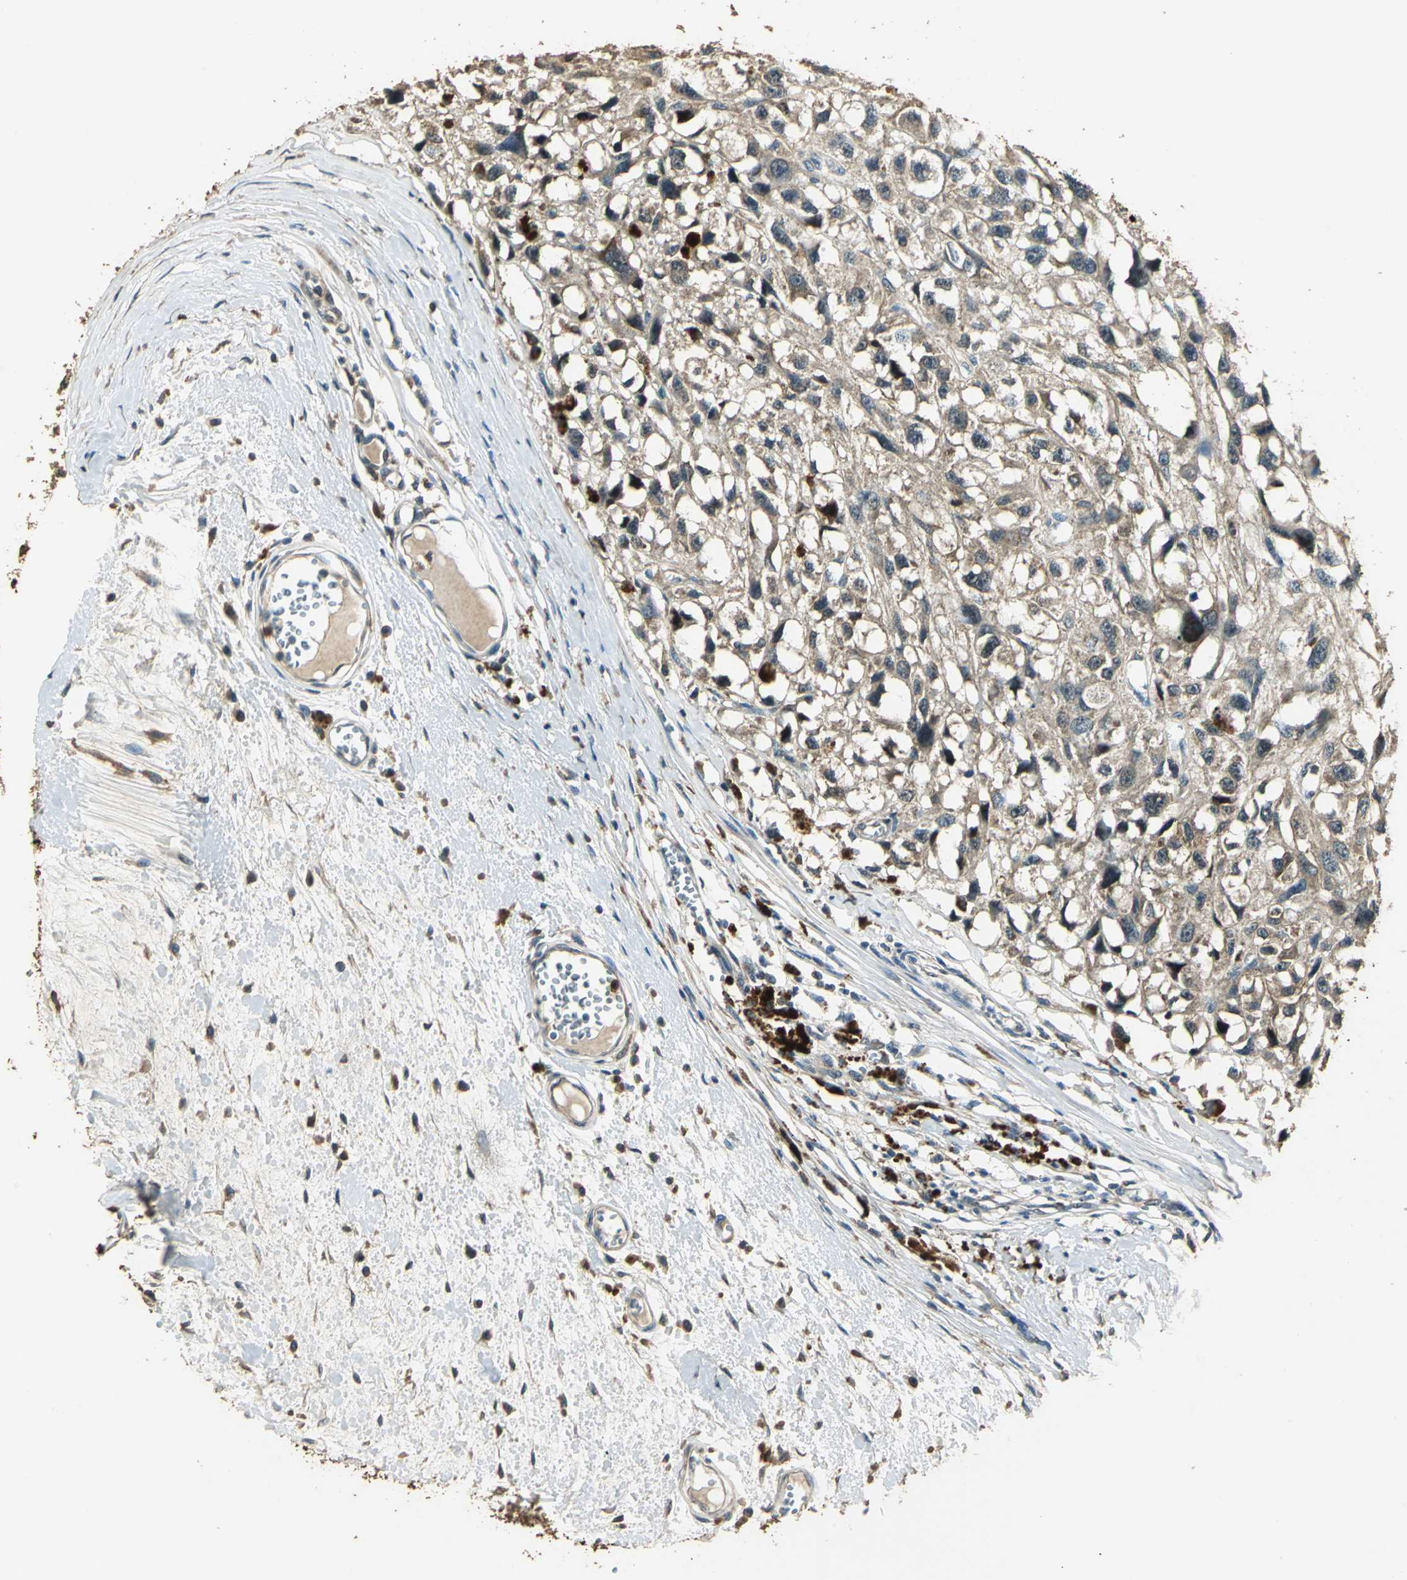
{"staining": {"intensity": "moderate", "quantity": ">75%", "location": "cytoplasmic/membranous"}, "tissue": "melanoma", "cell_type": "Tumor cells", "image_type": "cancer", "snomed": [{"axis": "morphology", "description": "Malignant melanoma, Metastatic site"}, {"axis": "topography", "description": "Lymph node"}], "caption": "Immunohistochemical staining of malignant melanoma (metastatic site) exhibits medium levels of moderate cytoplasmic/membranous protein staining in about >75% of tumor cells.", "gene": "TMPRSS4", "patient": {"sex": "male", "age": 59}}